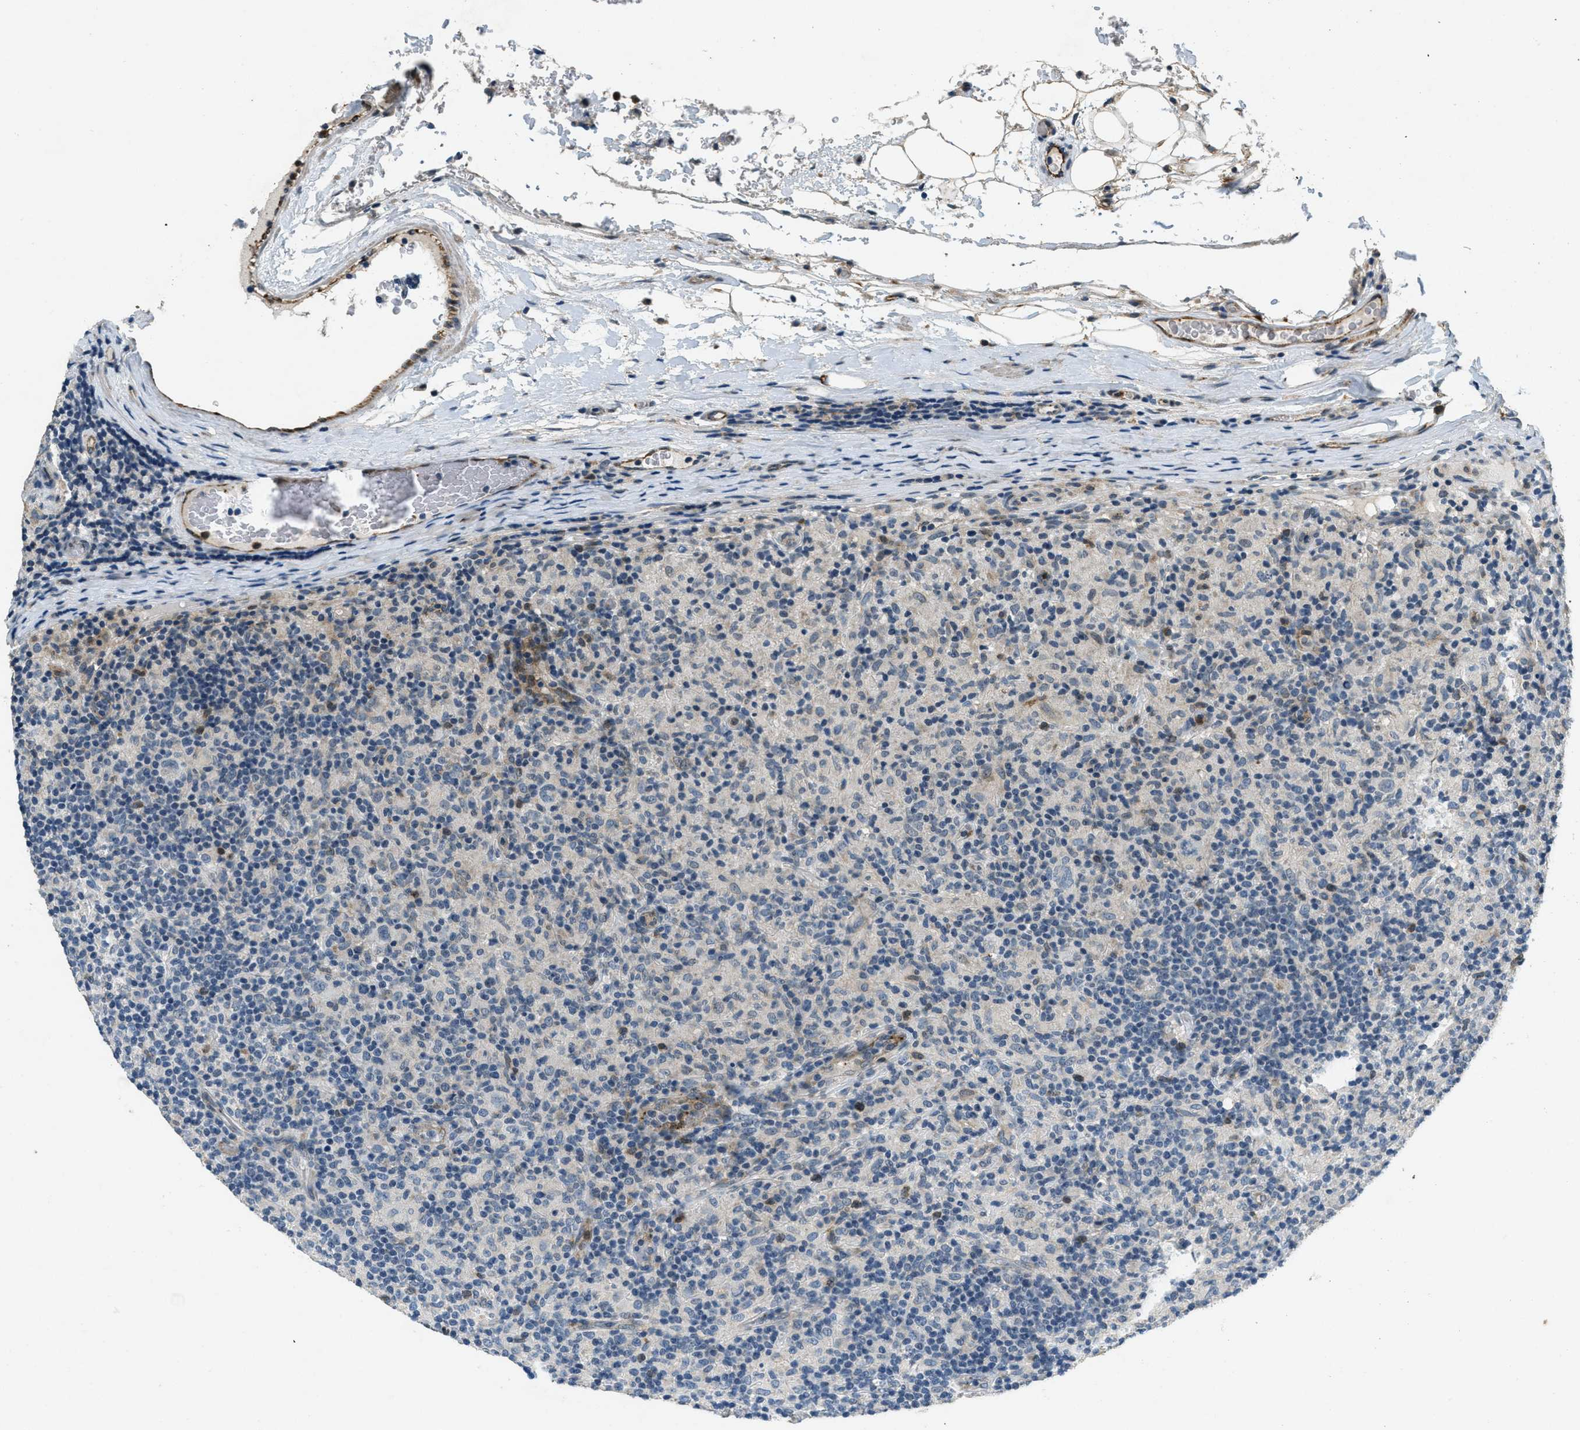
{"staining": {"intensity": "negative", "quantity": "none", "location": "none"}, "tissue": "lymphoma", "cell_type": "Tumor cells", "image_type": "cancer", "snomed": [{"axis": "morphology", "description": "Hodgkin's disease, NOS"}, {"axis": "topography", "description": "Lymph node"}], "caption": "Lymphoma was stained to show a protein in brown. There is no significant staining in tumor cells.", "gene": "RAB3D", "patient": {"sex": "male", "age": 70}}